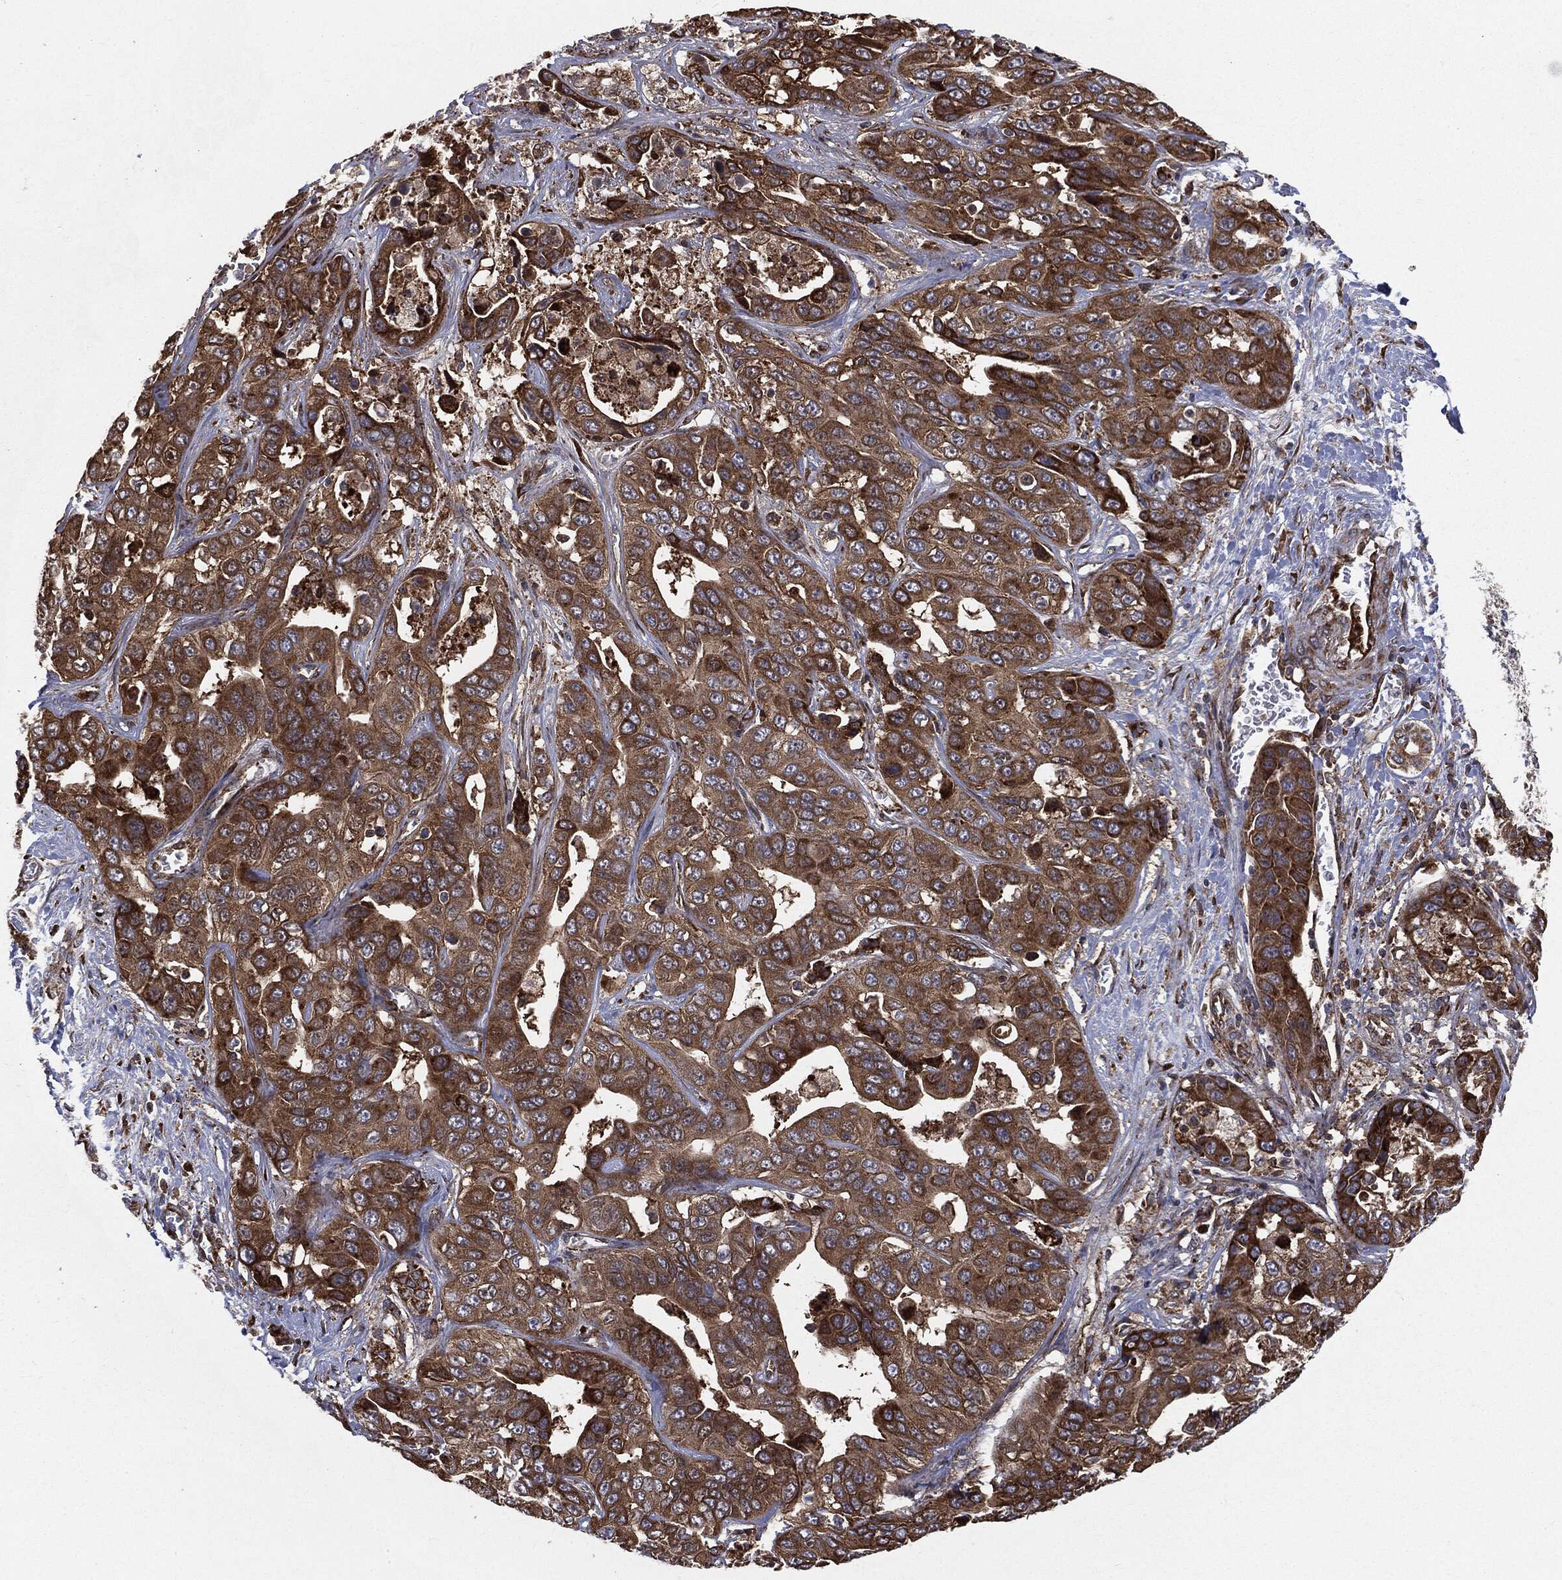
{"staining": {"intensity": "strong", "quantity": ">75%", "location": "cytoplasmic/membranous"}, "tissue": "liver cancer", "cell_type": "Tumor cells", "image_type": "cancer", "snomed": [{"axis": "morphology", "description": "Cholangiocarcinoma"}, {"axis": "topography", "description": "Liver"}], "caption": "The photomicrograph exhibits staining of liver cancer, revealing strong cytoplasmic/membranous protein positivity (brown color) within tumor cells.", "gene": "CYLD", "patient": {"sex": "female", "age": 52}}